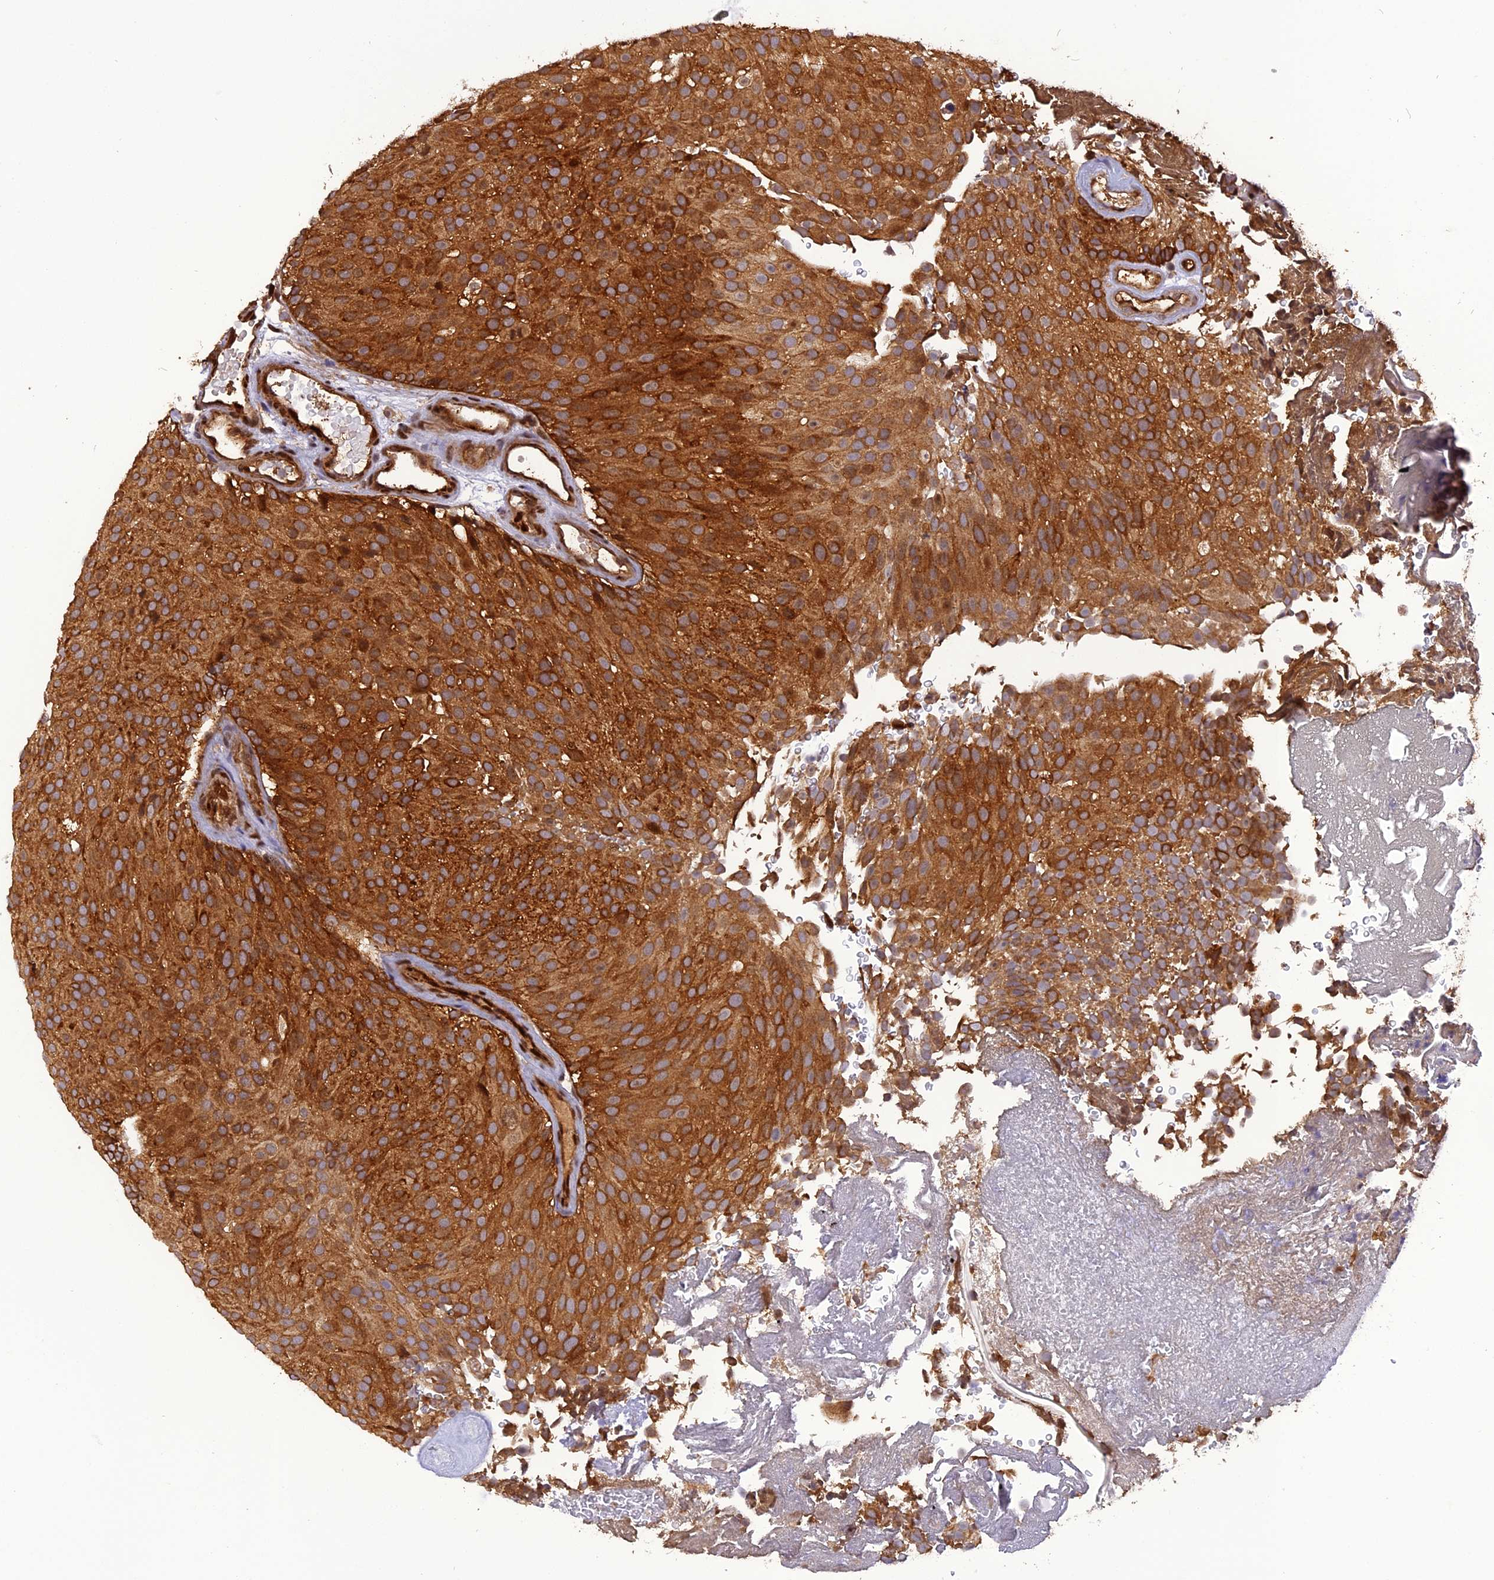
{"staining": {"intensity": "strong", "quantity": ">75%", "location": "cytoplasmic/membranous"}, "tissue": "urothelial cancer", "cell_type": "Tumor cells", "image_type": "cancer", "snomed": [{"axis": "morphology", "description": "Urothelial carcinoma, Low grade"}, {"axis": "topography", "description": "Urinary bladder"}], "caption": "IHC staining of urothelial carcinoma (low-grade), which exhibits high levels of strong cytoplasmic/membranous expression in approximately >75% of tumor cells indicating strong cytoplasmic/membranous protein expression. The staining was performed using DAB (3,3'-diaminobenzidine) (brown) for protein detection and nuclei were counterstained in hematoxylin (blue).", "gene": "MICALL1", "patient": {"sex": "male", "age": 78}}